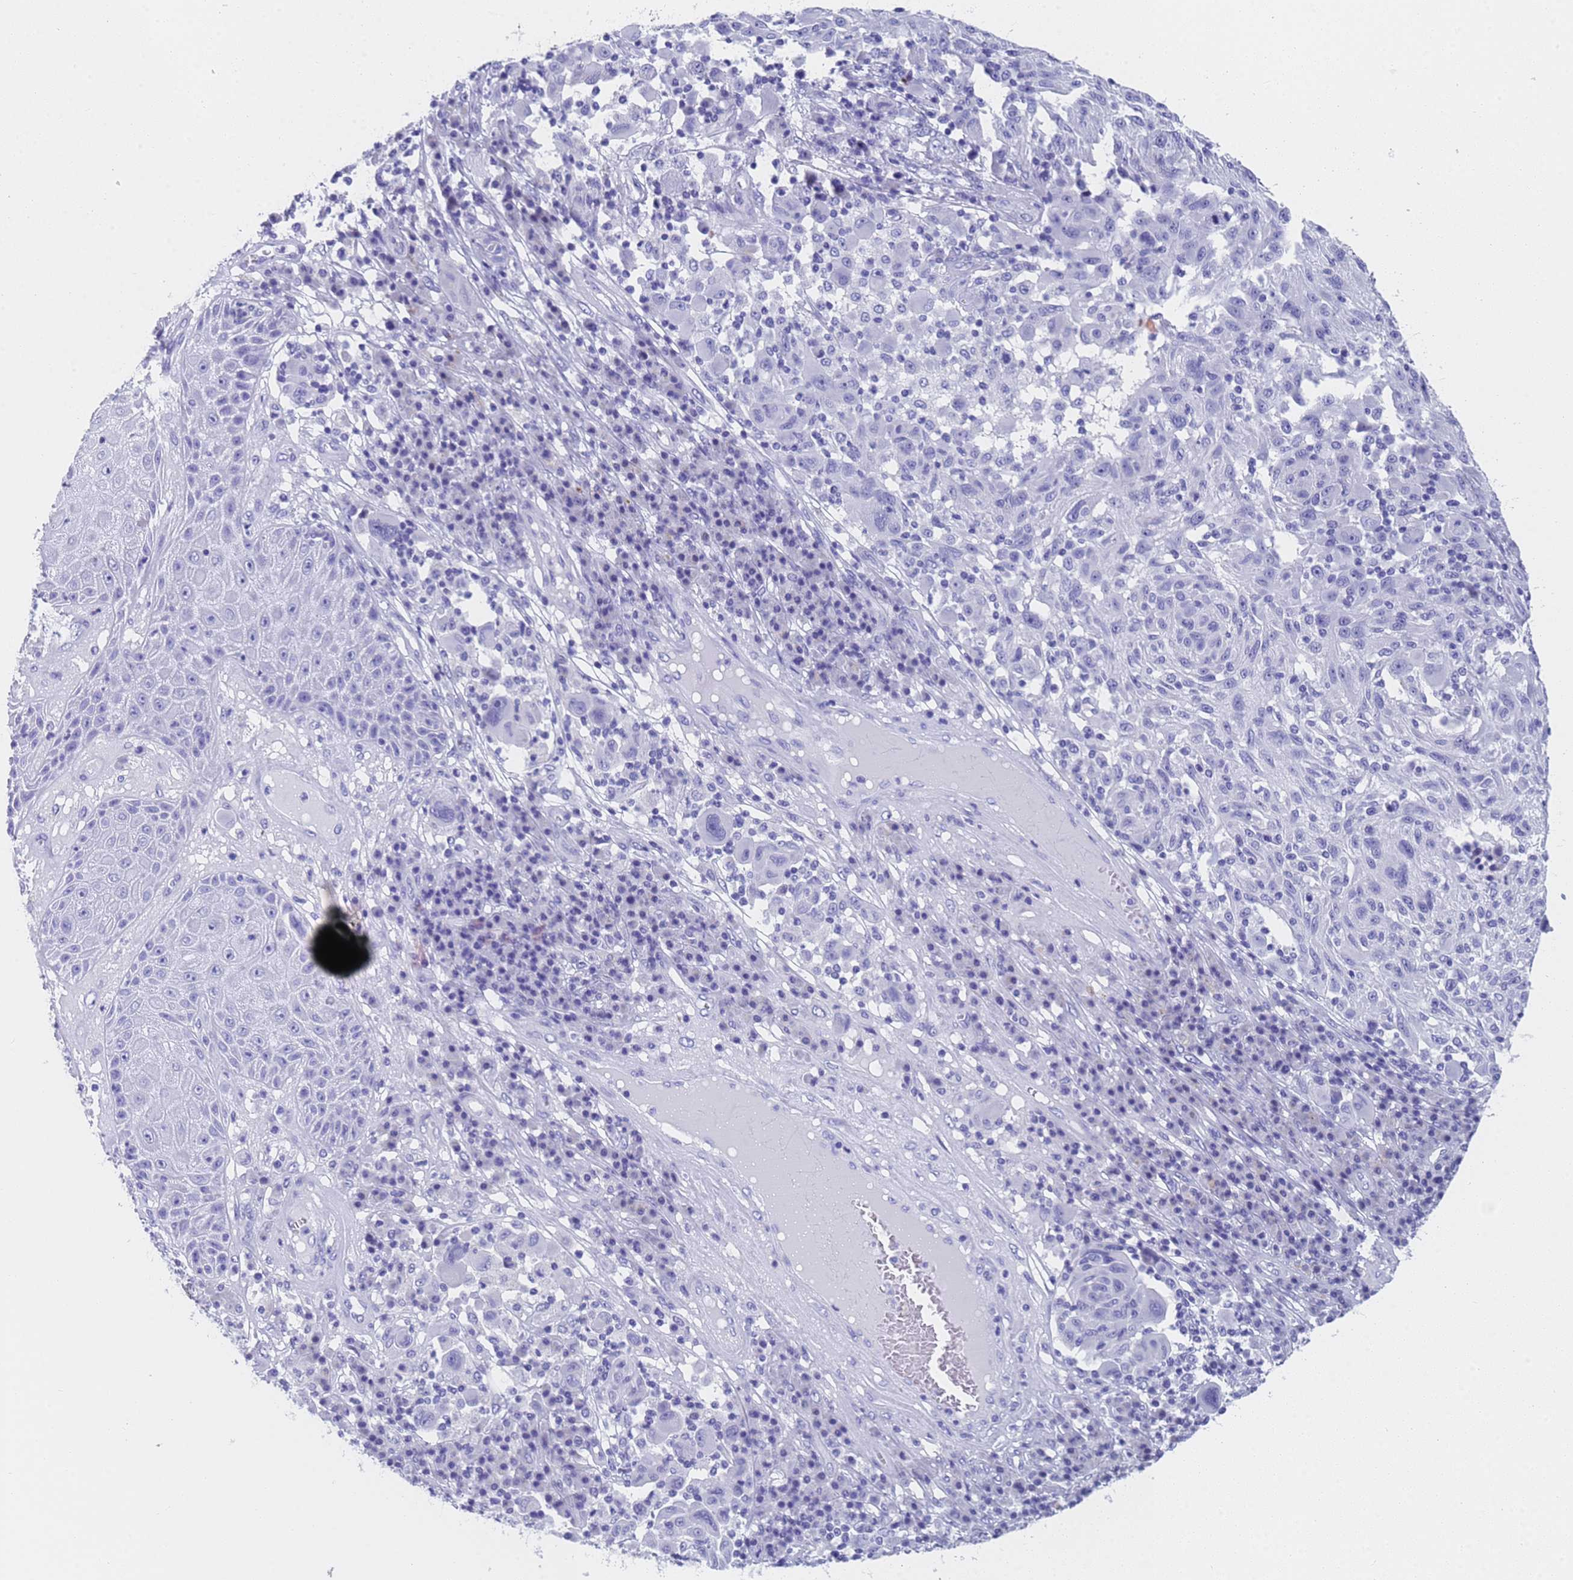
{"staining": {"intensity": "negative", "quantity": "none", "location": "none"}, "tissue": "melanoma", "cell_type": "Tumor cells", "image_type": "cancer", "snomed": [{"axis": "morphology", "description": "Malignant melanoma, NOS"}, {"axis": "topography", "description": "Skin"}], "caption": "The photomicrograph reveals no significant staining in tumor cells of melanoma.", "gene": "STATH", "patient": {"sex": "male", "age": 53}}